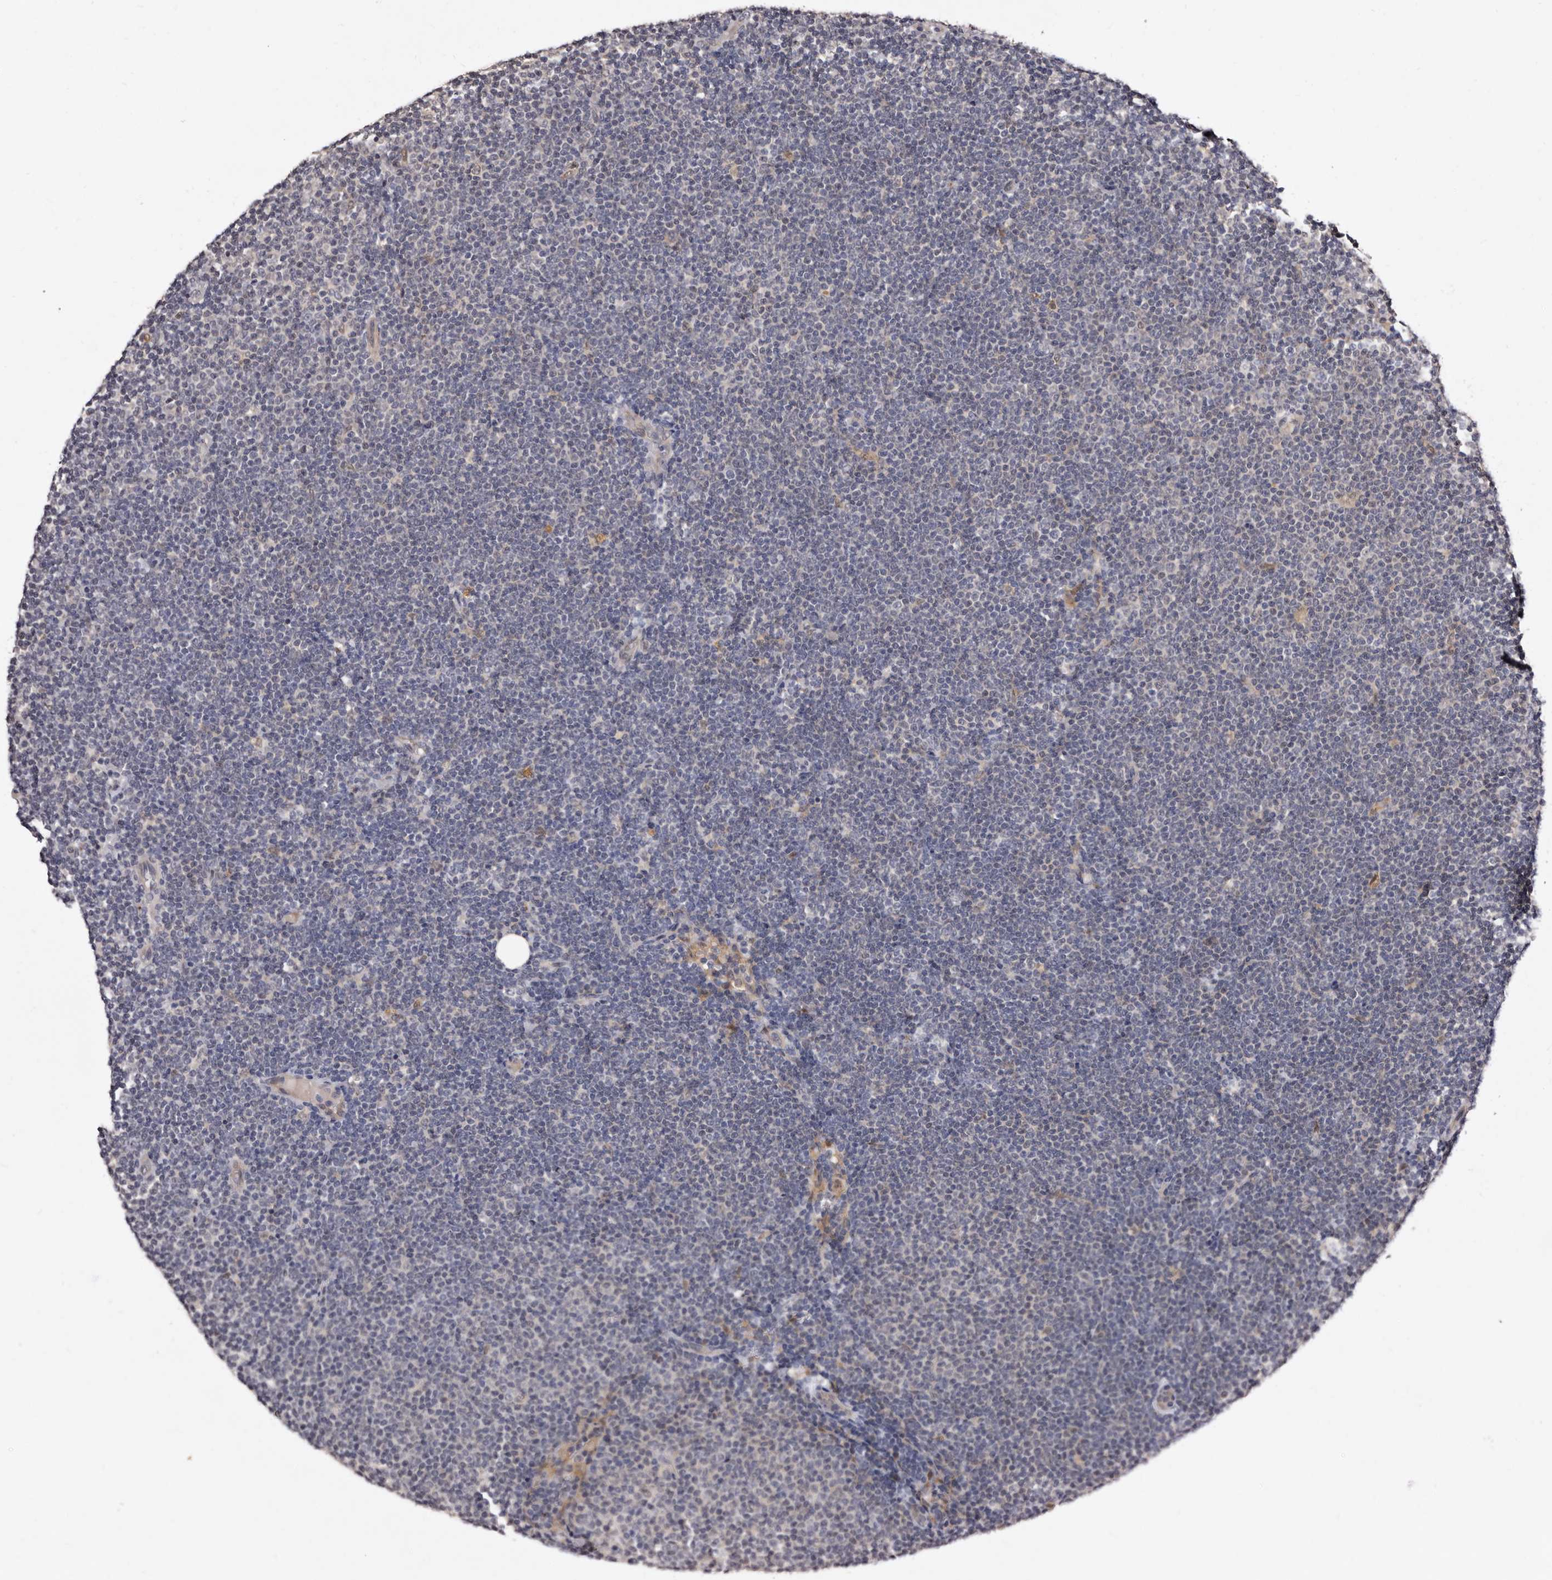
{"staining": {"intensity": "negative", "quantity": "none", "location": "none"}, "tissue": "lymphoma", "cell_type": "Tumor cells", "image_type": "cancer", "snomed": [{"axis": "morphology", "description": "Malignant lymphoma, non-Hodgkin's type, Low grade"}, {"axis": "topography", "description": "Lymph node"}], "caption": "Image shows no significant protein positivity in tumor cells of malignant lymphoma, non-Hodgkin's type (low-grade).", "gene": "LANCL2", "patient": {"sex": "female", "age": 53}}